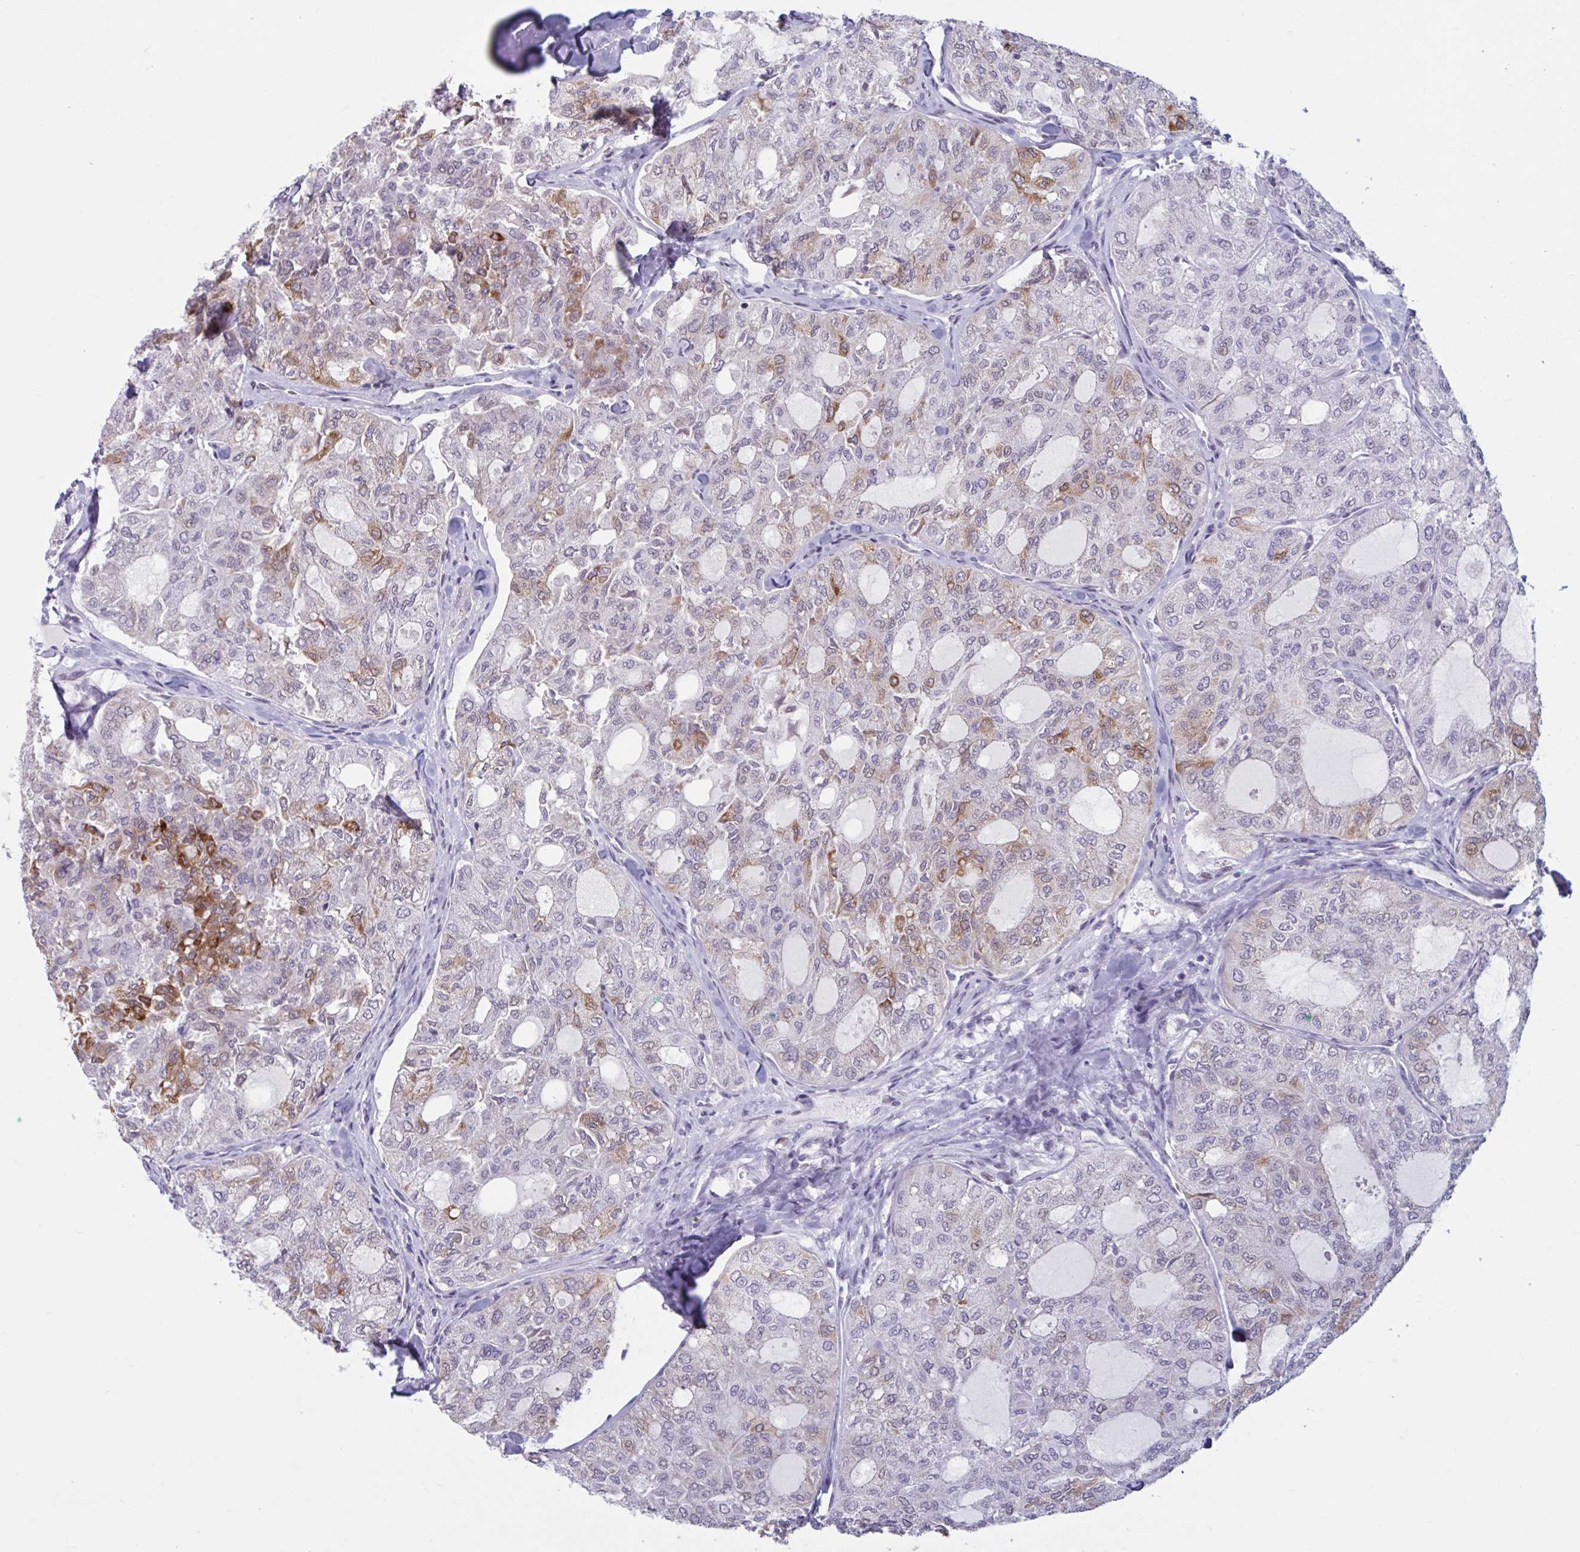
{"staining": {"intensity": "moderate", "quantity": "<25%", "location": "cytoplasmic/membranous"}, "tissue": "thyroid cancer", "cell_type": "Tumor cells", "image_type": "cancer", "snomed": [{"axis": "morphology", "description": "Follicular adenoma carcinoma, NOS"}, {"axis": "topography", "description": "Thyroid gland"}], "caption": "IHC photomicrograph of neoplastic tissue: thyroid cancer (follicular adenoma carcinoma) stained using immunohistochemistry (IHC) displays low levels of moderate protein expression localized specifically in the cytoplasmic/membranous of tumor cells, appearing as a cytoplasmic/membranous brown color.", "gene": "HSD17B6", "patient": {"sex": "male", "age": 75}}